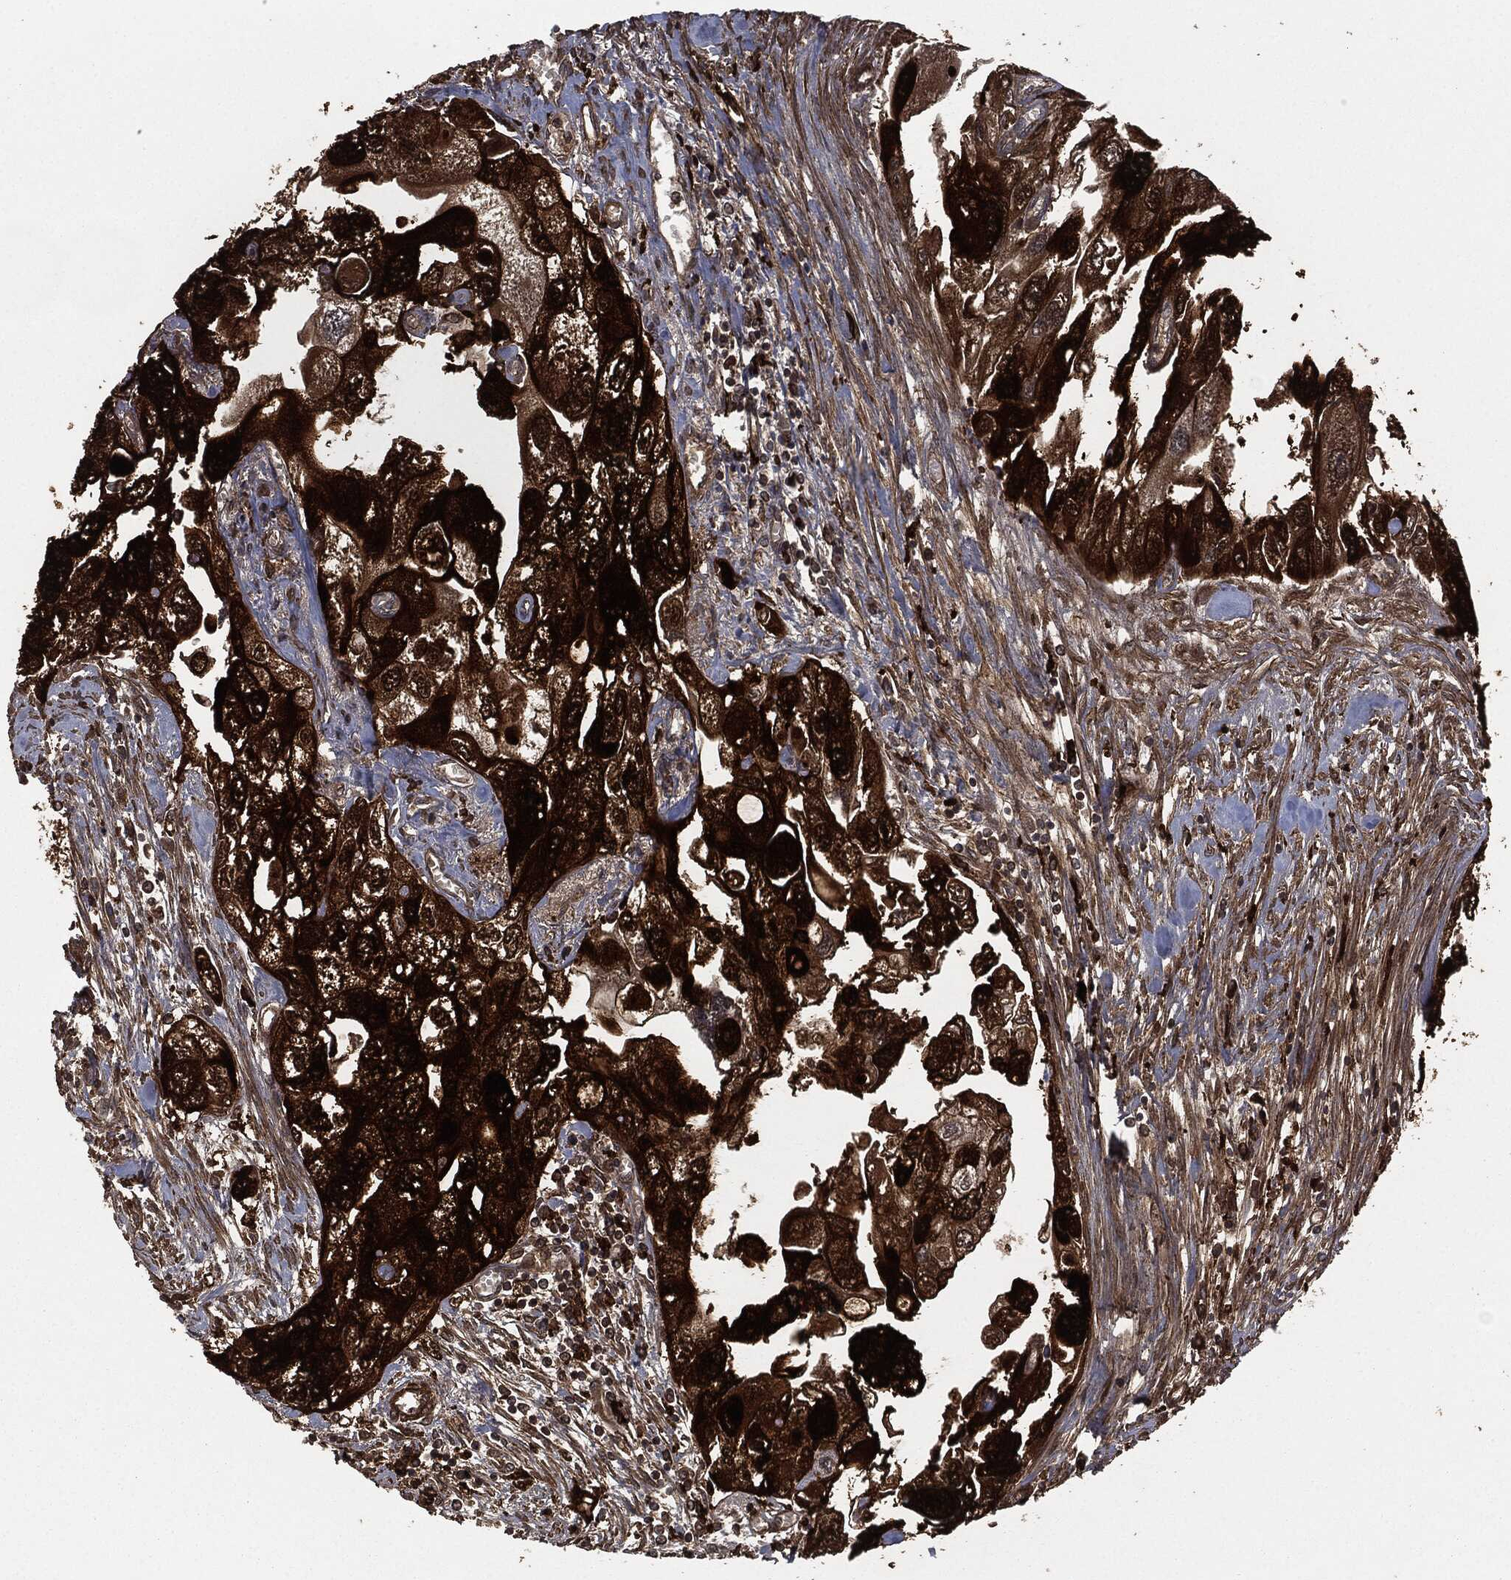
{"staining": {"intensity": "strong", "quantity": ">75%", "location": "cytoplasmic/membranous"}, "tissue": "urothelial cancer", "cell_type": "Tumor cells", "image_type": "cancer", "snomed": [{"axis": "morphology", "description": "Urothelial carcinoma, High grade"}, {"axis": "topography", "description": "Urinary bladder"}], "caption": "Human urothelial cancer stained with a brown dye exhibits strong cytoplasmic/membranous positive positivity in about >75% of tumor cells.", "gene": "CRABP2", "patient": {"sex": "male", "age": 59}}